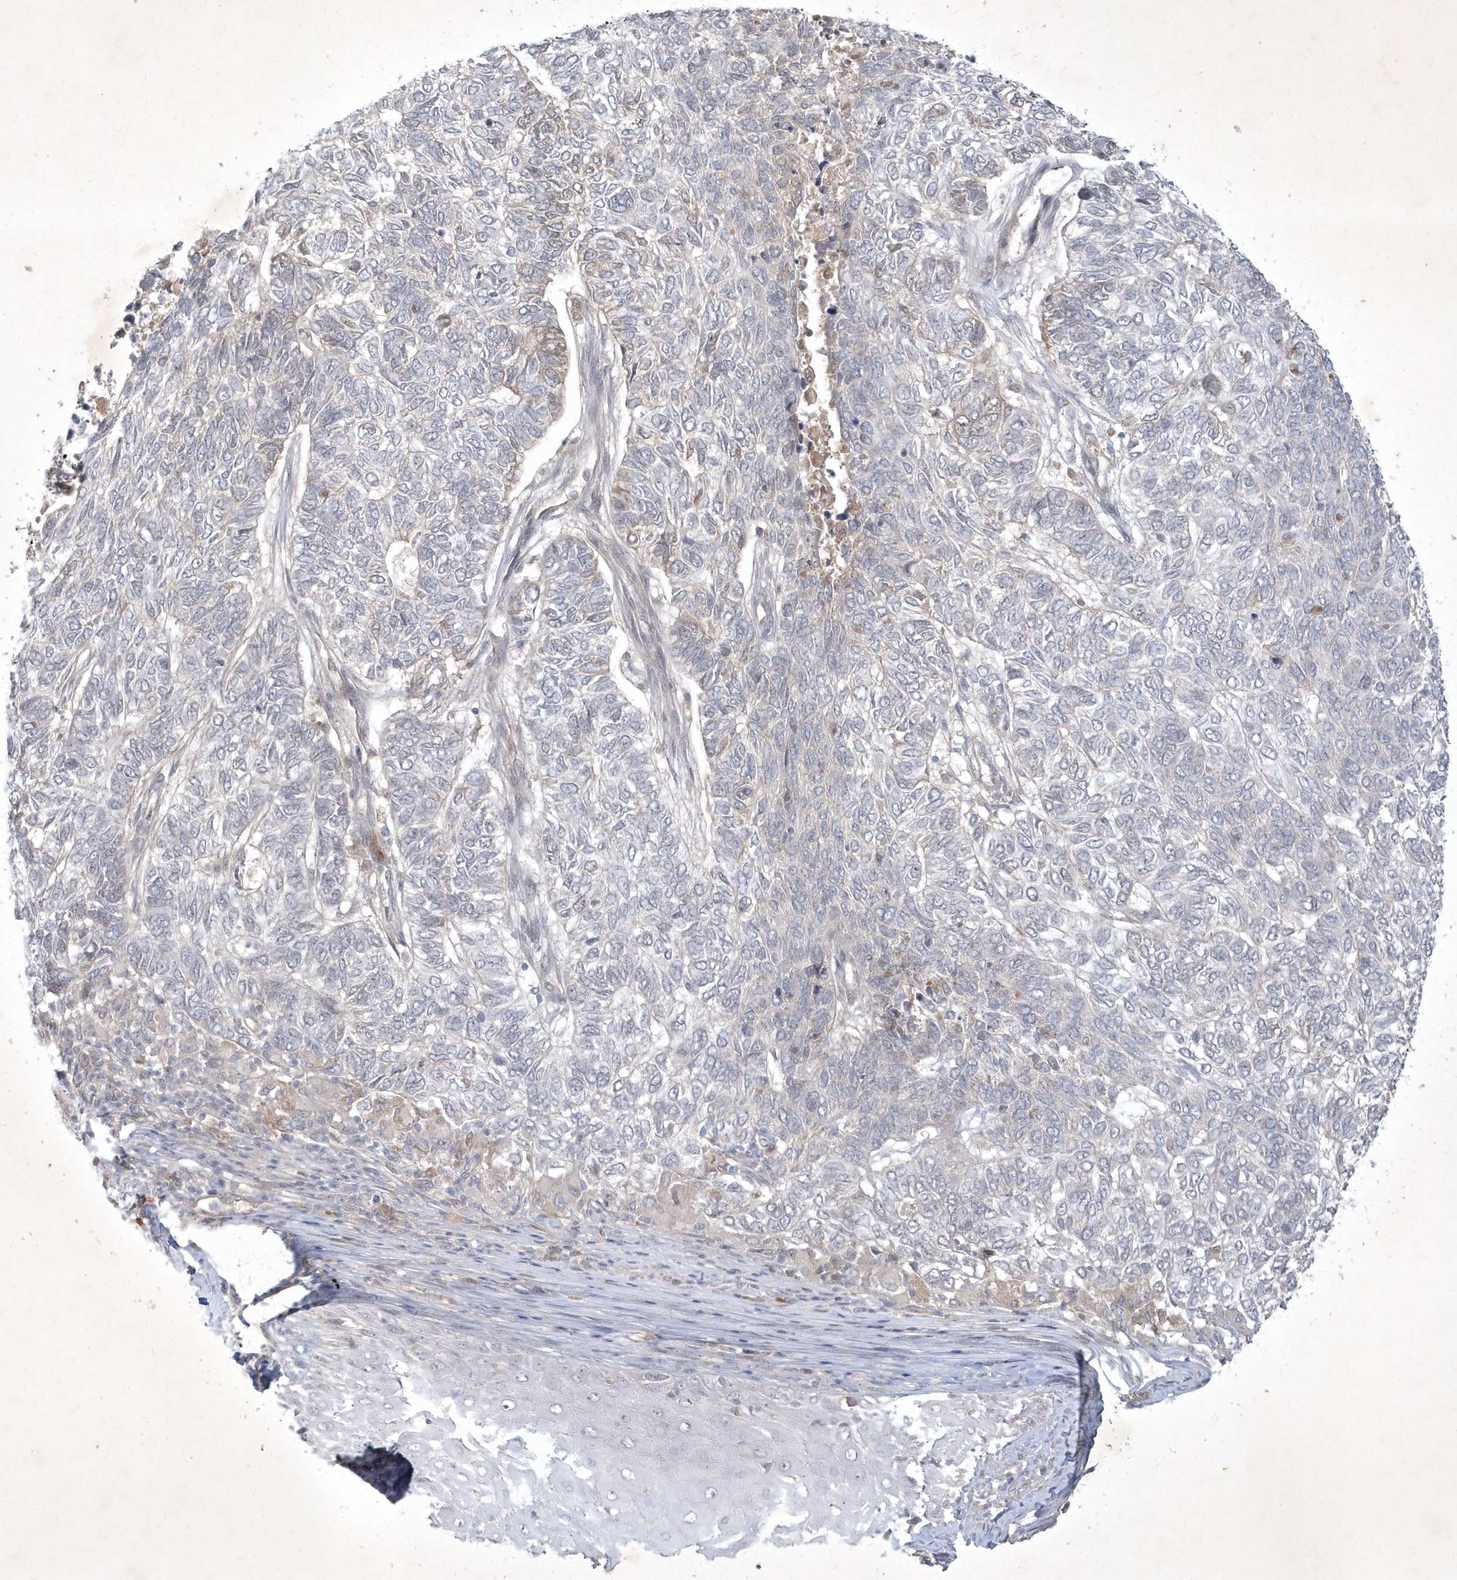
{"staining": {"intensity": "negative", "quantity": "none", "location": "none"}, "tissue": "skin cancer", "cell_type": "Tumor cells", "image_type": "cancer", "snomed": [{"axis": "morphology", "description": "Basal cell carcinoma"}, {"axis": "topography", "description": "Skin"}], "caption": "This is a image of IHC staining of skin cancer, which shows no positivity in tumor cells. The staining is performed using DAB brown chromogen with nuclei counter-stained in using hematoxylin.", "gene": "BOD1", "patient": {"sex": "female", "age": 65}}